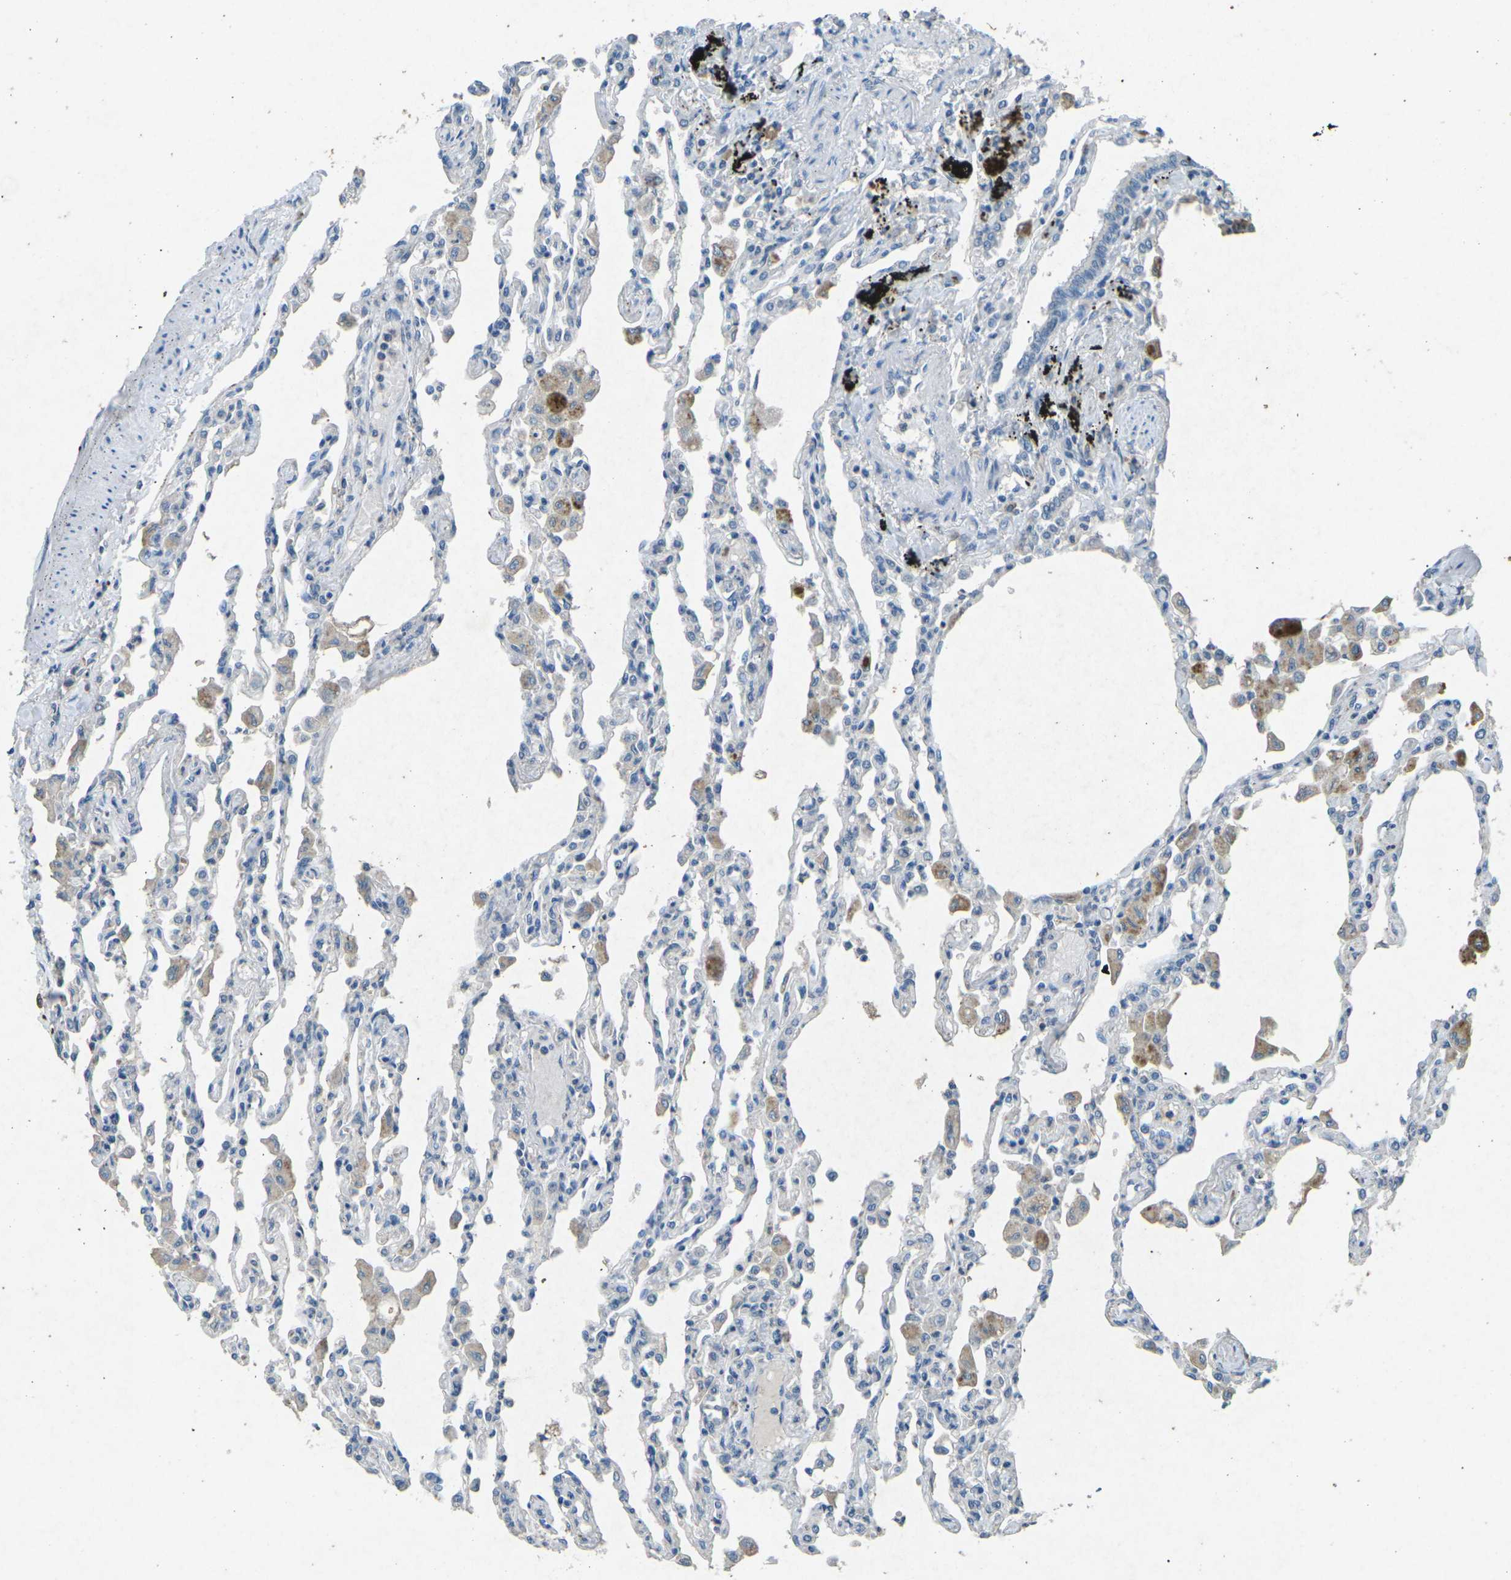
{"staining": {"intensity": "negative", "quantity": "none", "location": "none"}, "tissue": "lung", "cell_type": "Alveolar cells", "image_type": "normal", "snomed": [{"axis": "morphology", "description": "Normal tissue, NOS"}, {"axis": "topography", "description": "Bronchus"}, {"axis": "topography", "description": "Lung"}], "caption": "The micrograph displays no staining of alveolar cells in unremarkable lung. (Stains: DAB (3,3'-diaminobenzidine) IHC with hematoxylin counter stain, Microscopy: brightfield microscopy at high magnification).", "gene": "A1BG", "patient": {"sex": "female", "age": 49}}